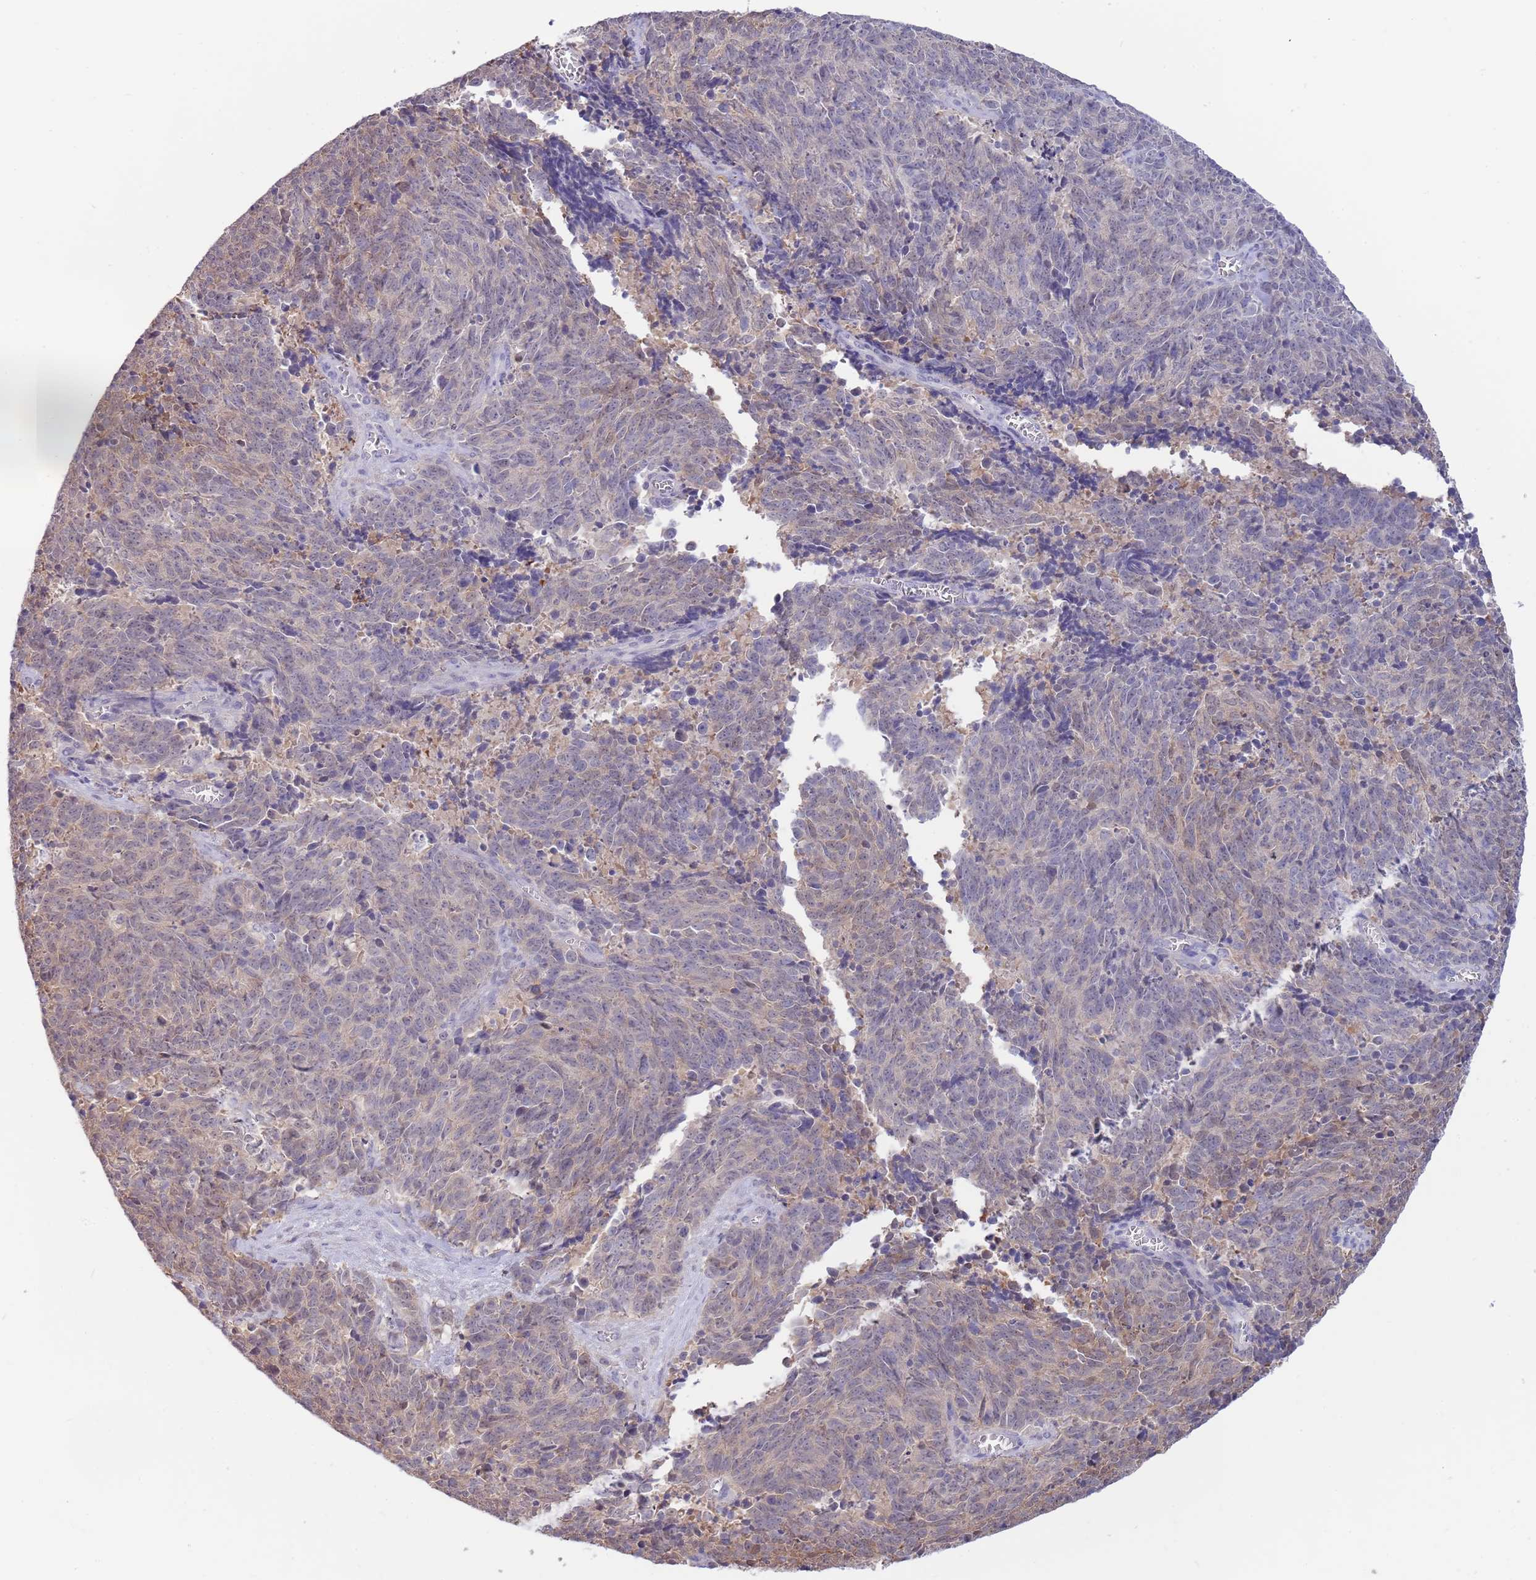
{"staining": {"intensity": "negative", "quantity": "none", "location": "none"}, "tissue": "cervical cancer", "cell_type": "Tumor cells", "image_type": "cancer", "snomed": [{"axis": "morphology", "description": "Squamous cell carcinoma, NOS"}, {"axis": "topography", "description": "Cervix"}], "caption": "The micrograph demonstrates no significant staining in tumor cells of cervical cancer.", "gene": "AP5S1", "patient": {"sex": "female", "age": 29}}